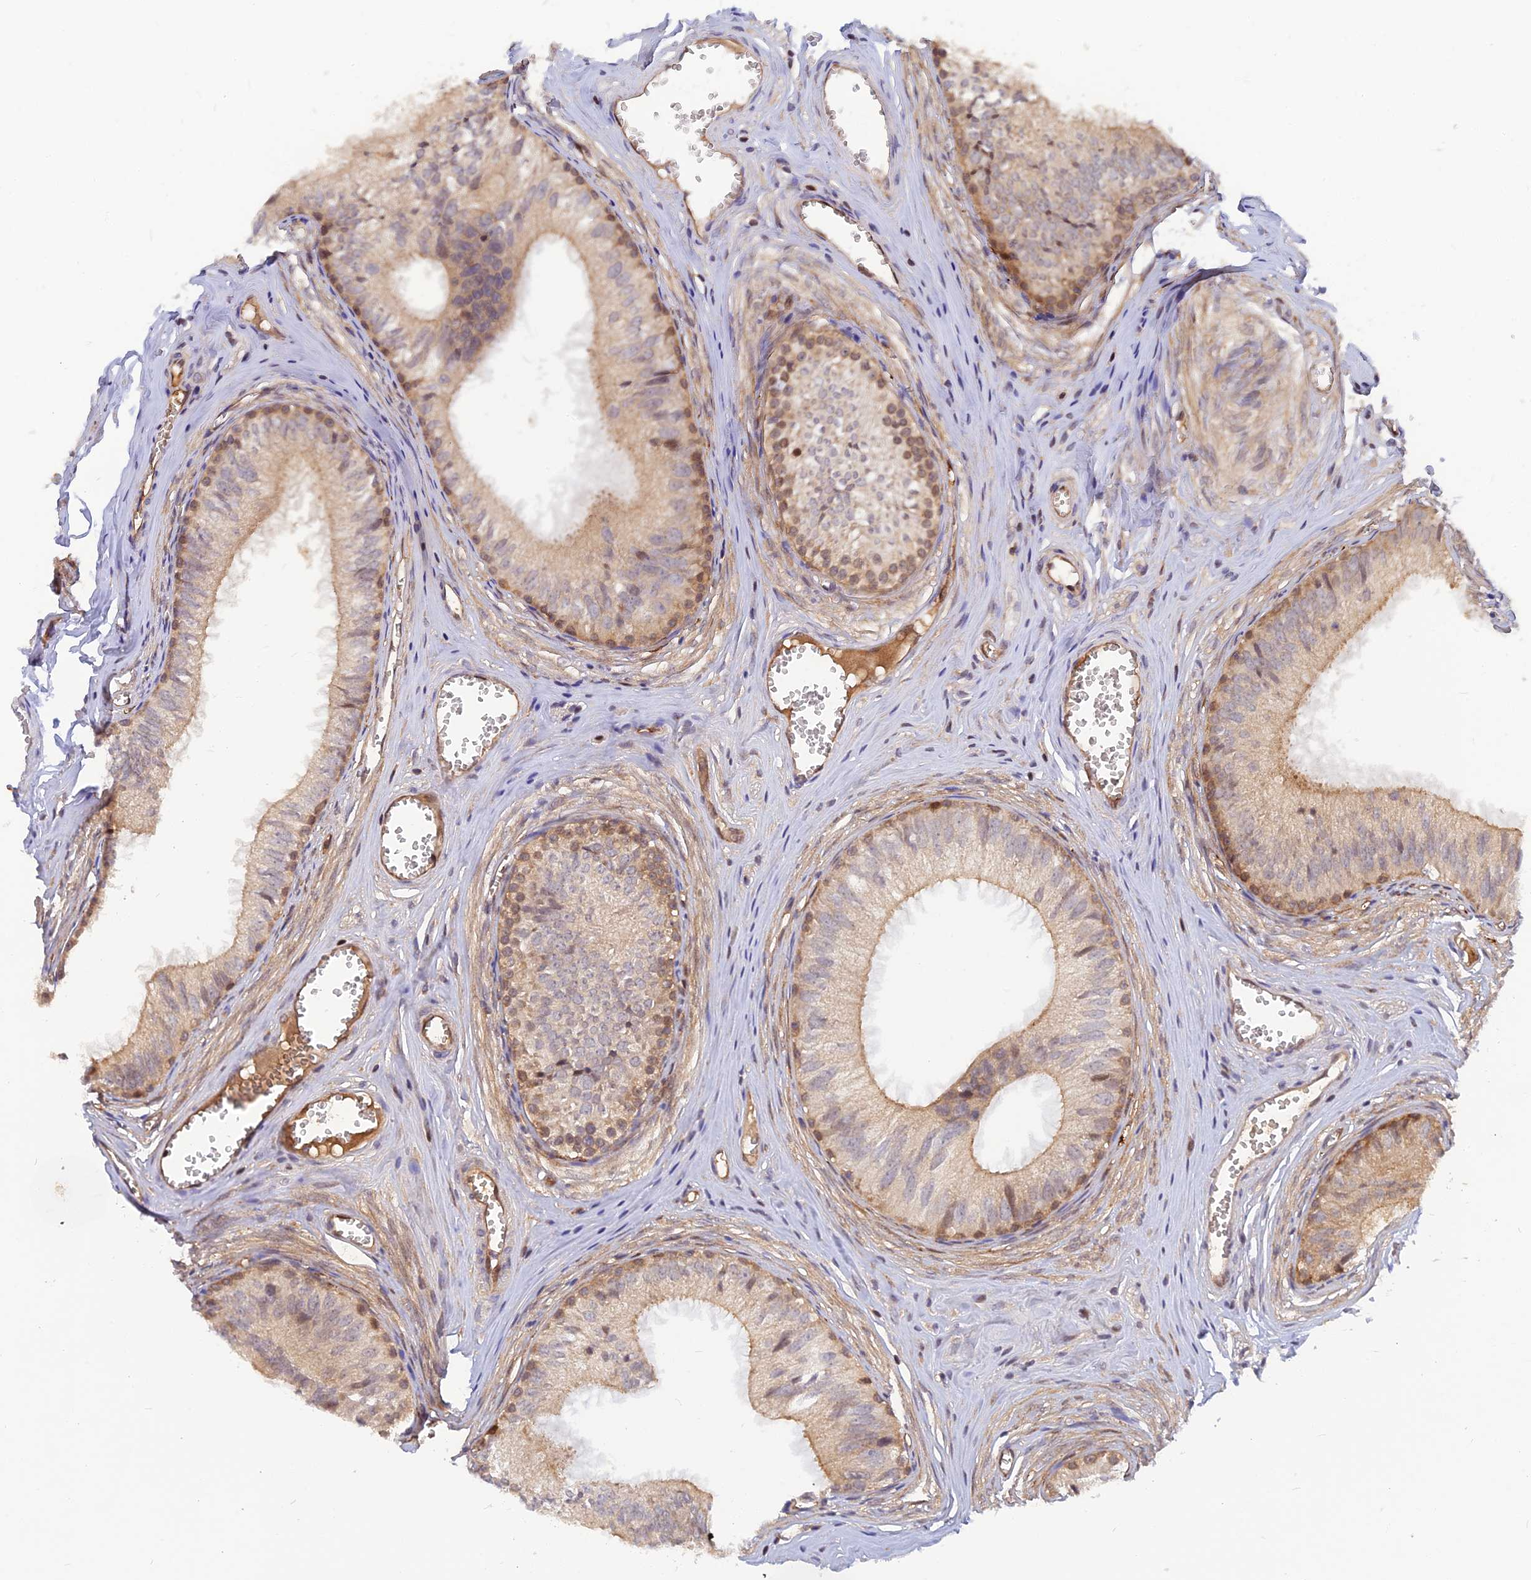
{"staining": {"intensity": "moderate", "quantity": "25%-75%", "location": "cytoplasmic/membranous,nuclear"}, "tissue": "epididymis", "cell_type": "Glandular cells", "image_type": "normal", "snomed": [{"axis": "morphology", "description": "Normal tissue, NOS"}, {"axis": "topography", "description": "Epididymis"}], "caption": "Brown immunohistochemical staining in benign epididymis exhibits moderate cytoplasmic/membranous,nuclear staining in approximately 25%-75% of glandular cells. (DAB IHC, brown staining for protein, blue staining for nuclei).", "gene": "ARL2BP", "patient": {"sex": "male", "age": 36}}